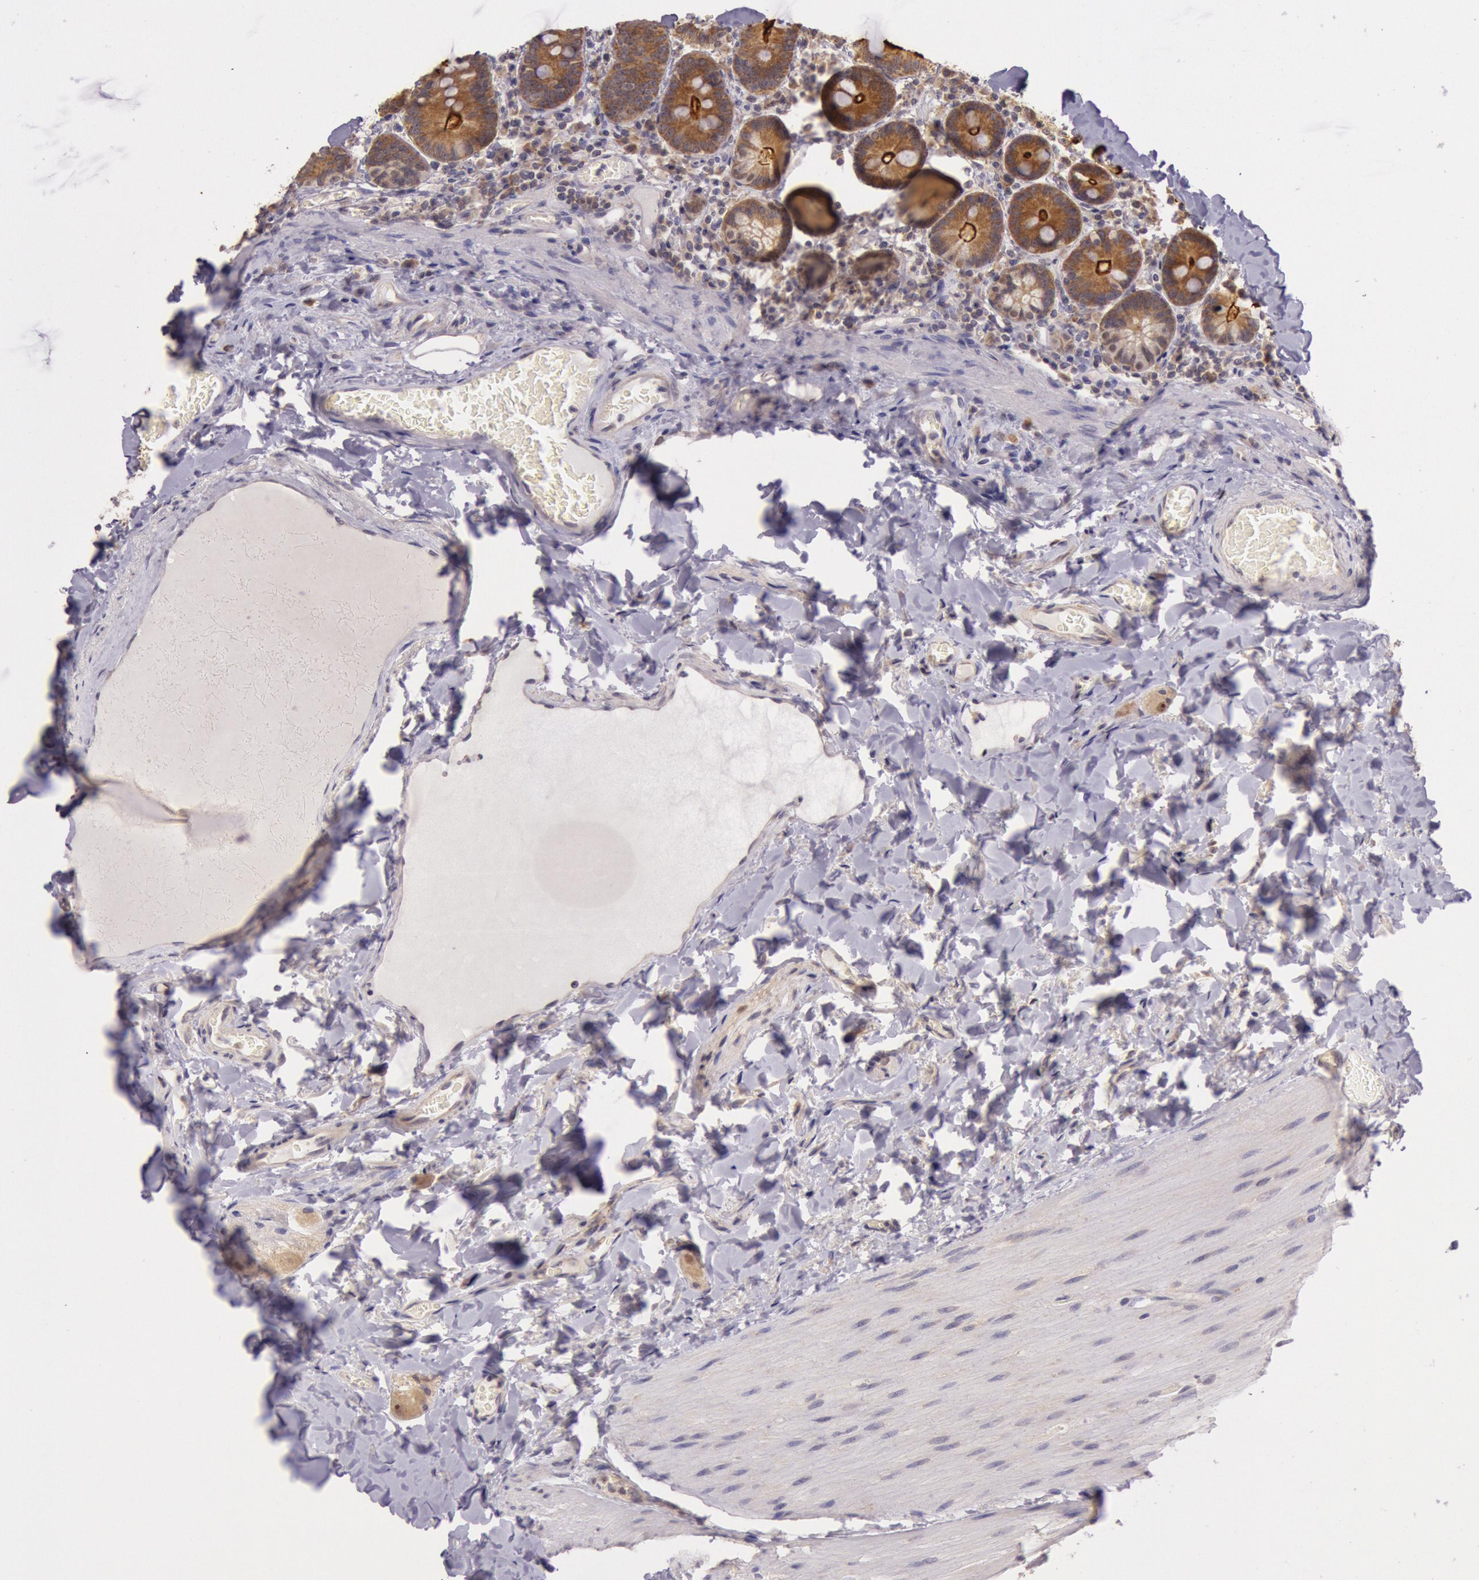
{"staining": {"intensity": "strong", "quantity": ">75%", "location": "cytoplasmic/membranous"}, "tissue": "duodenum", "cell_type": "Glandular cells", "image_type": "normal", "snomed": [{"axis": "morphology", "description": "Normal tissue, NOS"}, {"axis": "topography", "description": "Duodenum"}], "caption": "A brown stain highlights strong cytoplasmic/membranous positivity of a protein in glandular cells of normal duodenum. The protein is stained brown, and the nuclei are stained in blue (DAB IHC with brightfield microscopy, high magnification).", "gene": "CDK16", "patient": {"sex": "male", "age": 66}}